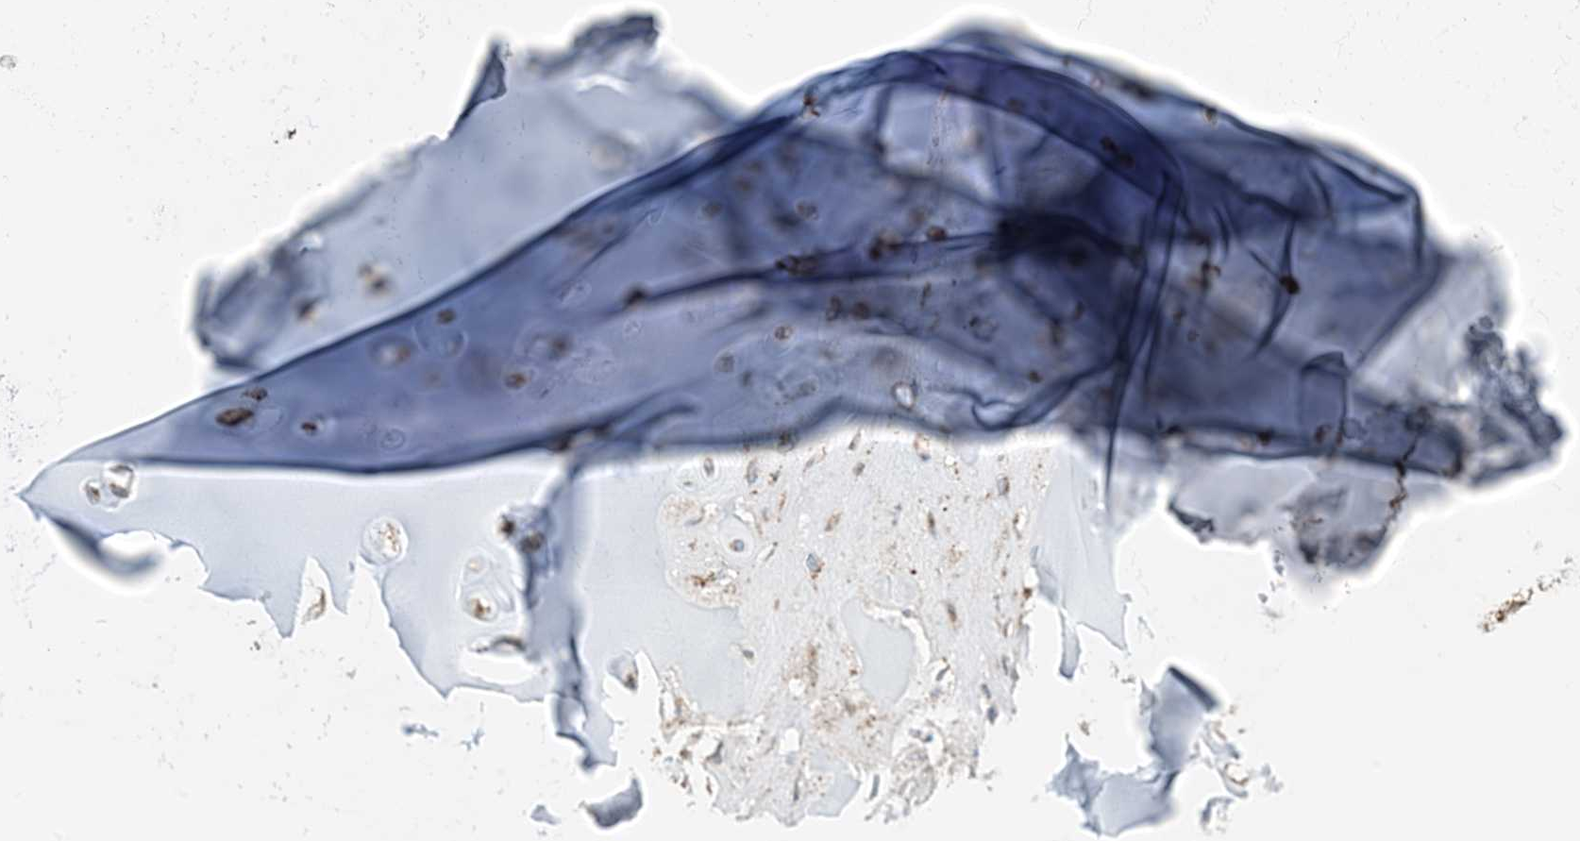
{"staining": {"intensity": "weak", "quantity": "25%-75%", "location": "cytoplasmic/membranous"}, "tissue": "adipose tissue", "cell_type": "Adipocytes", "image_type": "normal", "snomed": [{"axis": "morphology", "description": "Normal tissue, NOS"}, {"axis": "morphology", "description": "Basal cell carcinoma"}, {"axis": "topography", "description": "Cartilage tissue"}, {"axis": "topography", "description": "Nasopharynx"}, {"axis": "topography", "description": "Oral tissue"}], "caption": "The immunohistochemical stain highlights weak cytoplasmic/membranous staining in adipocytes of unremarkable adipose tissue.", "gene": "CERKL", "patient": {"sex": "female", "age": 77}}